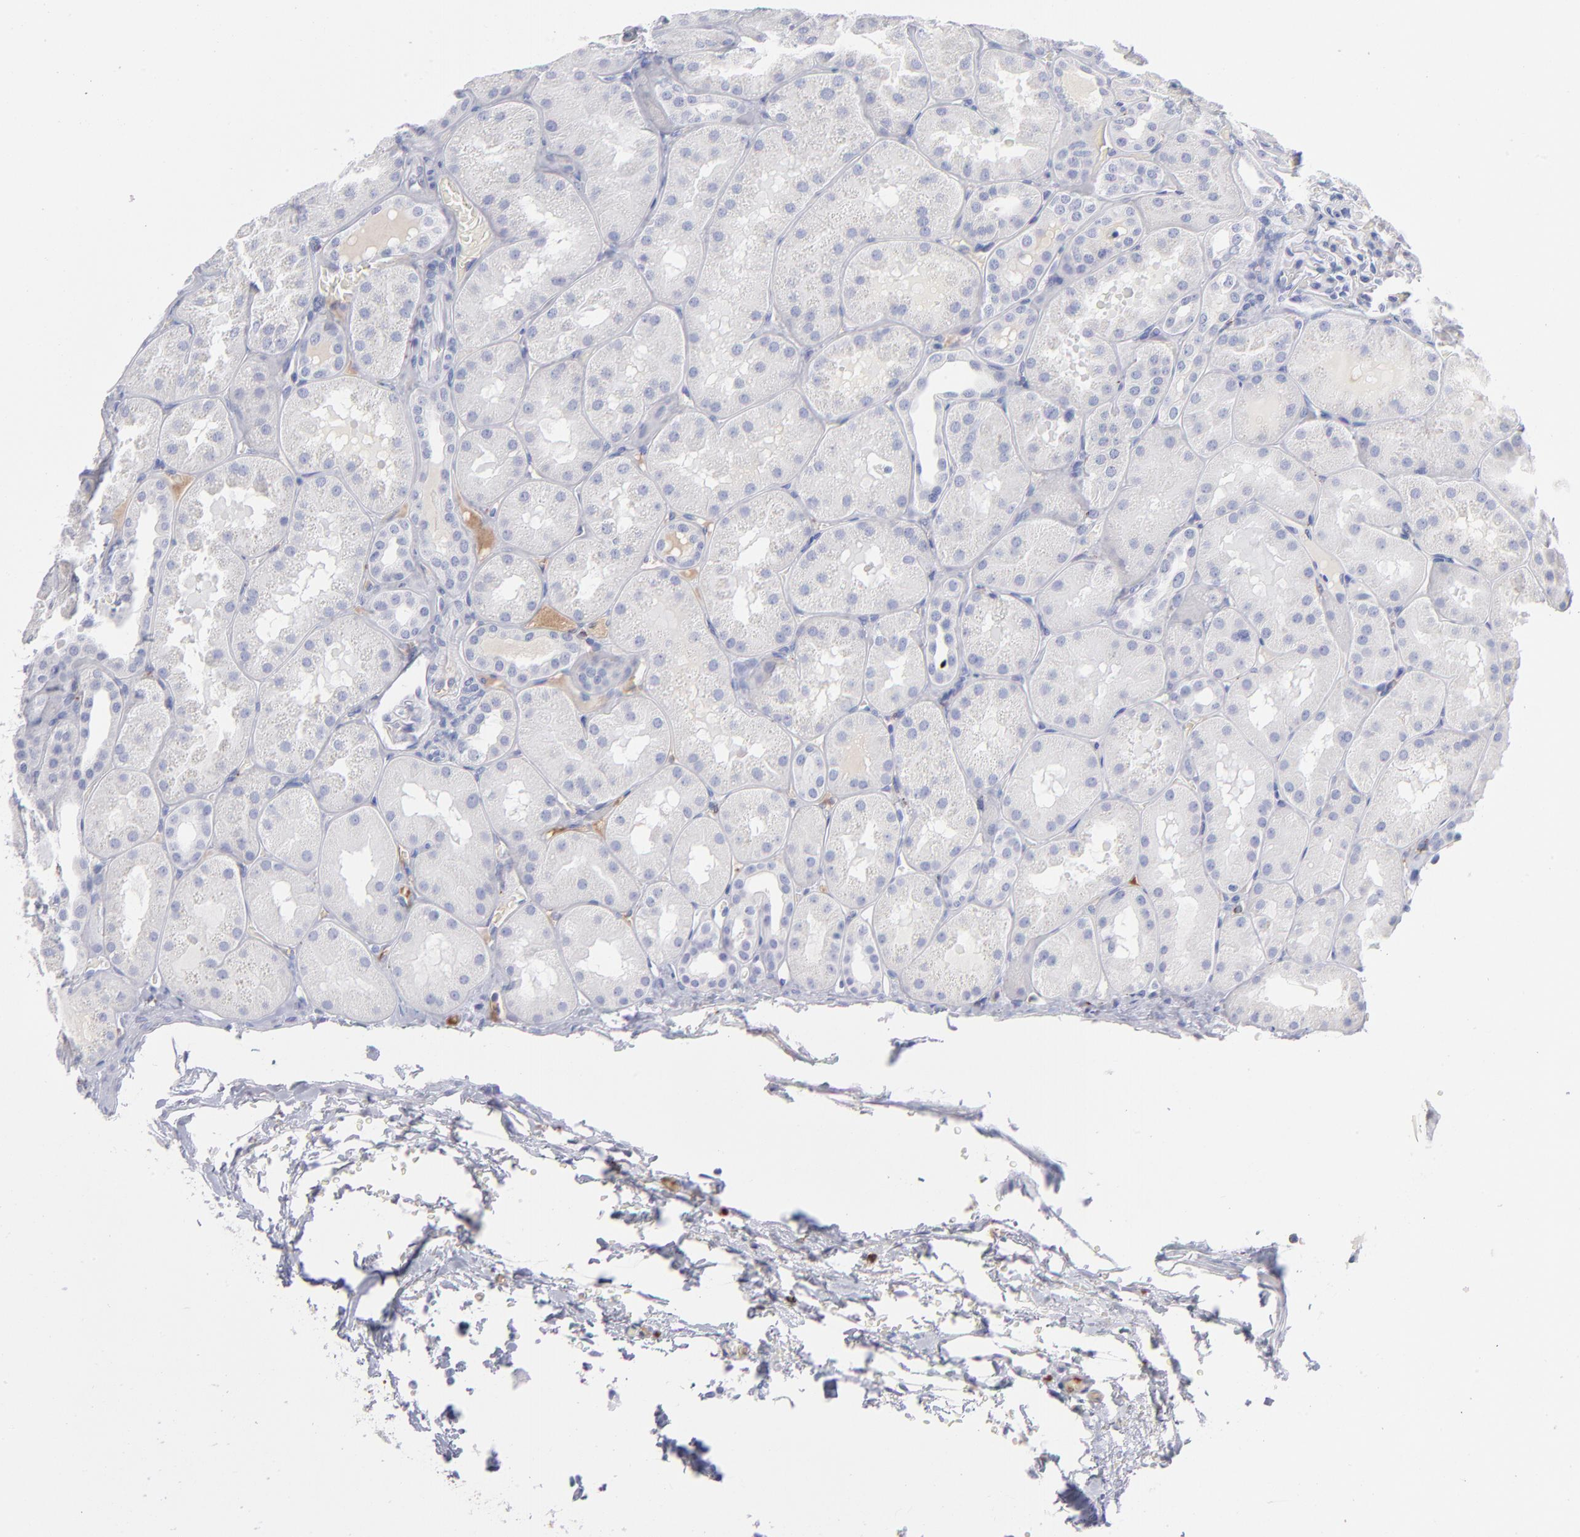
{"staining": {"intensity": "negative", "quantity": "none", "location": "none"}, "tissue": "kidney", "cell_type": "Cells in glomeruli", "image_type": "normal", "snomed": [{"axis": "morphology", "description": "Normal tissue, NOS"}, {"axis": "topography", "description": "Kidney"}], "caption": "Immunohistochemical staining of unremarkable kidney reveals no significant expression in cells in glomeruli. (DAB (3,3'-diaminobenzidine) immunohistochemistry (IHC) visualized using brightfield microscopy, high magnification).", "gene": "HP", "patient": {"sex": "male", "age": 28}}